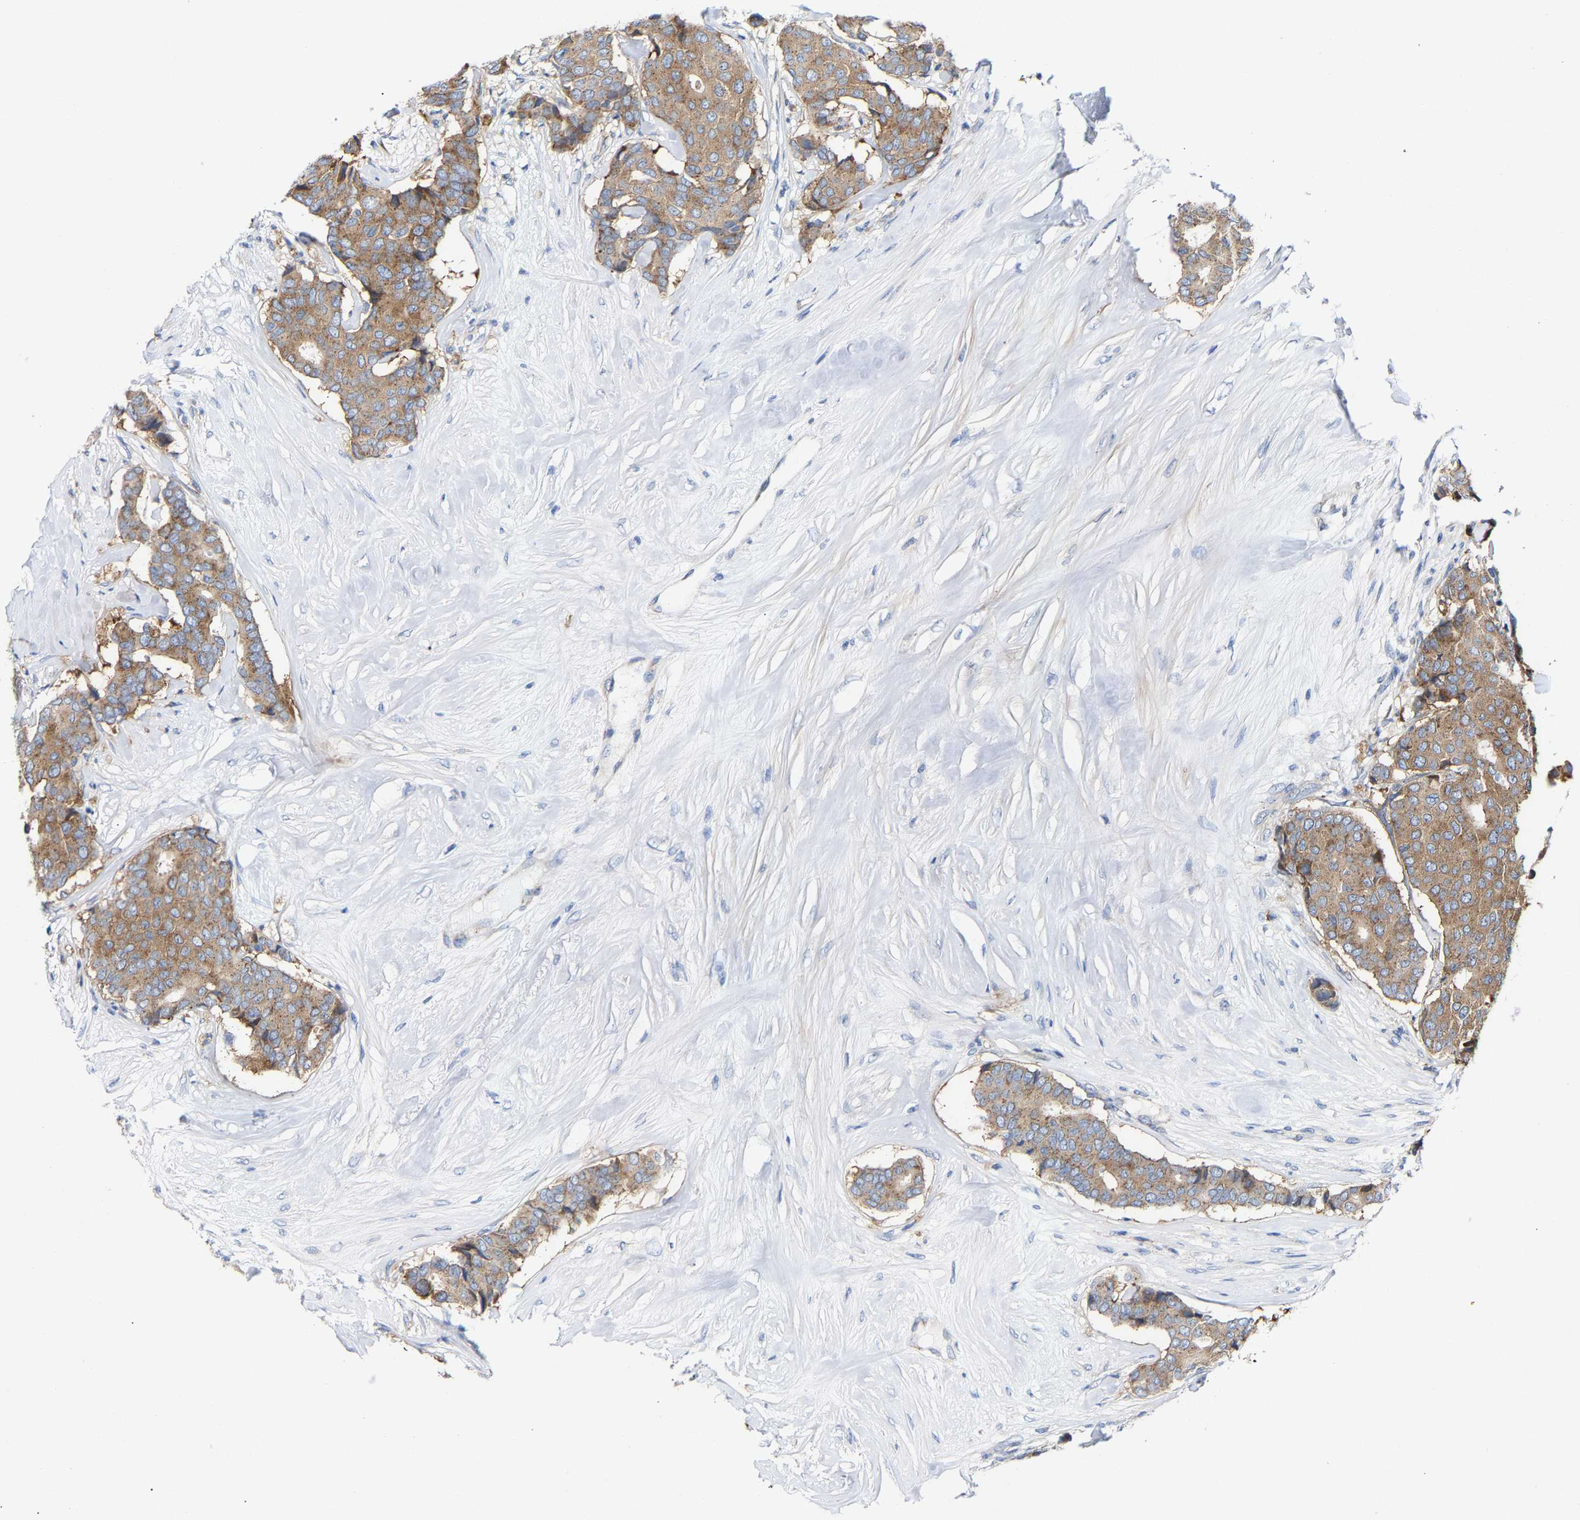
{"staining": {"intensity": "moderate", "quantity": ">75%", "location": "cytoplasmic/membranous"}, "tissue": "breast cancer", "cell_type": "Tumor cells", "image_type": "cancer", "snomed": [{"axis": "morphology", "description": "Duct carcinoma"}, {"axis": "topography", "description": "Breast"}], "caption": "Immunohistochemical staining of human breast cancer (intraductal carcinoma) reveals medium levels of moderate cytoplasmic/membranous positivity in approximately >75% of tumor cells.", "gene": "PPP1R15A", "patient": {"sex": "female", "age": 75}}